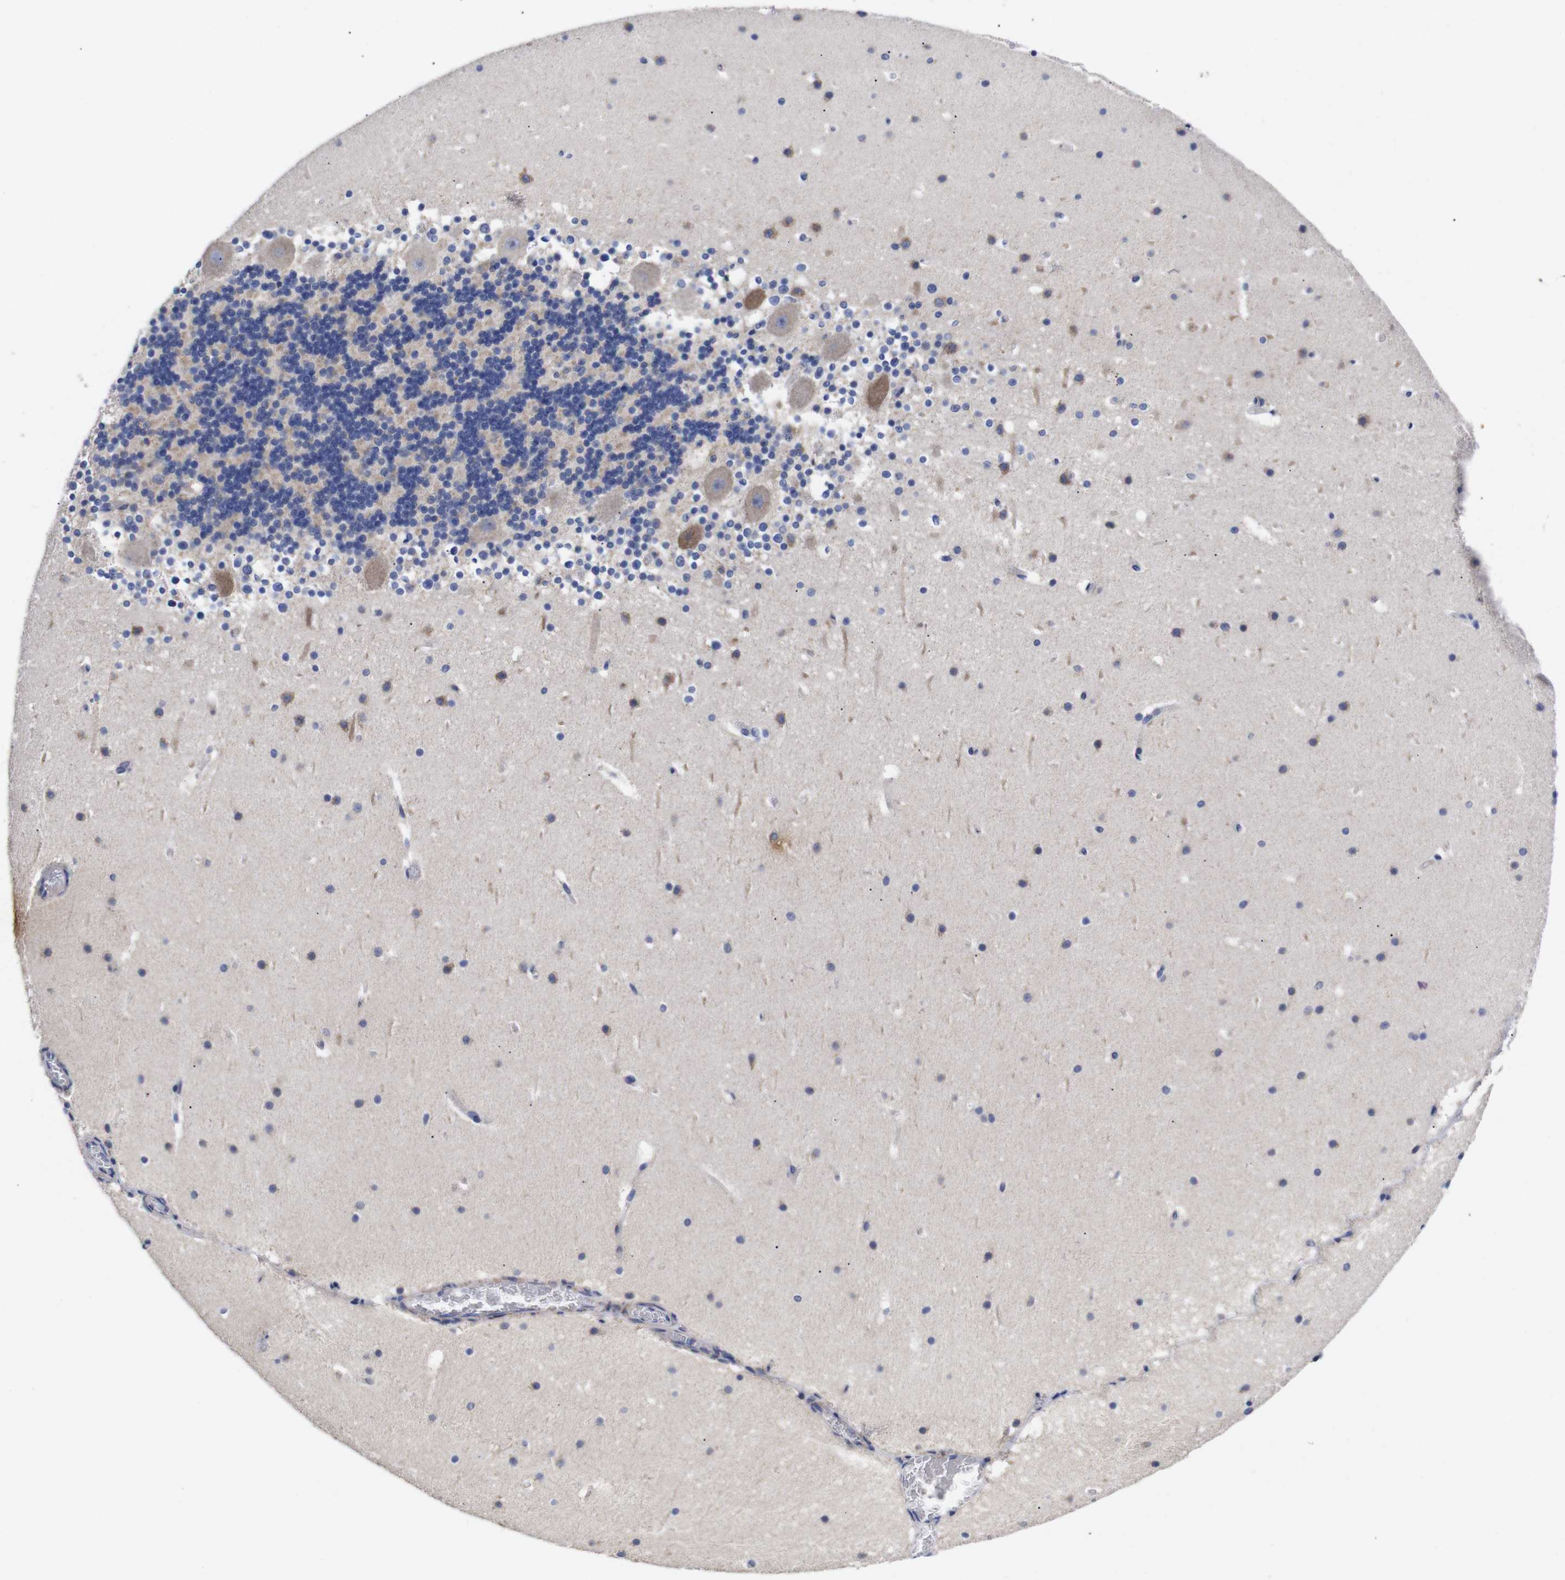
{"staining": {"intensity": "negative", "quantity": "none", "location": "none"}, "tissue": "cerebellum", "cell_type": "Cells in granular layer", "image_type": "normal", "snomed": [{"axis": "morphology", "description": "Normal tissue, NOS"}, {"axis": "topography", "description": "Cerebellum"}], "caption": "The image demonstrates no staining of cells in granular layer in normal cerebellum.", "gene": "OPN3", "patient": {"sex": "male", "age": 45}}